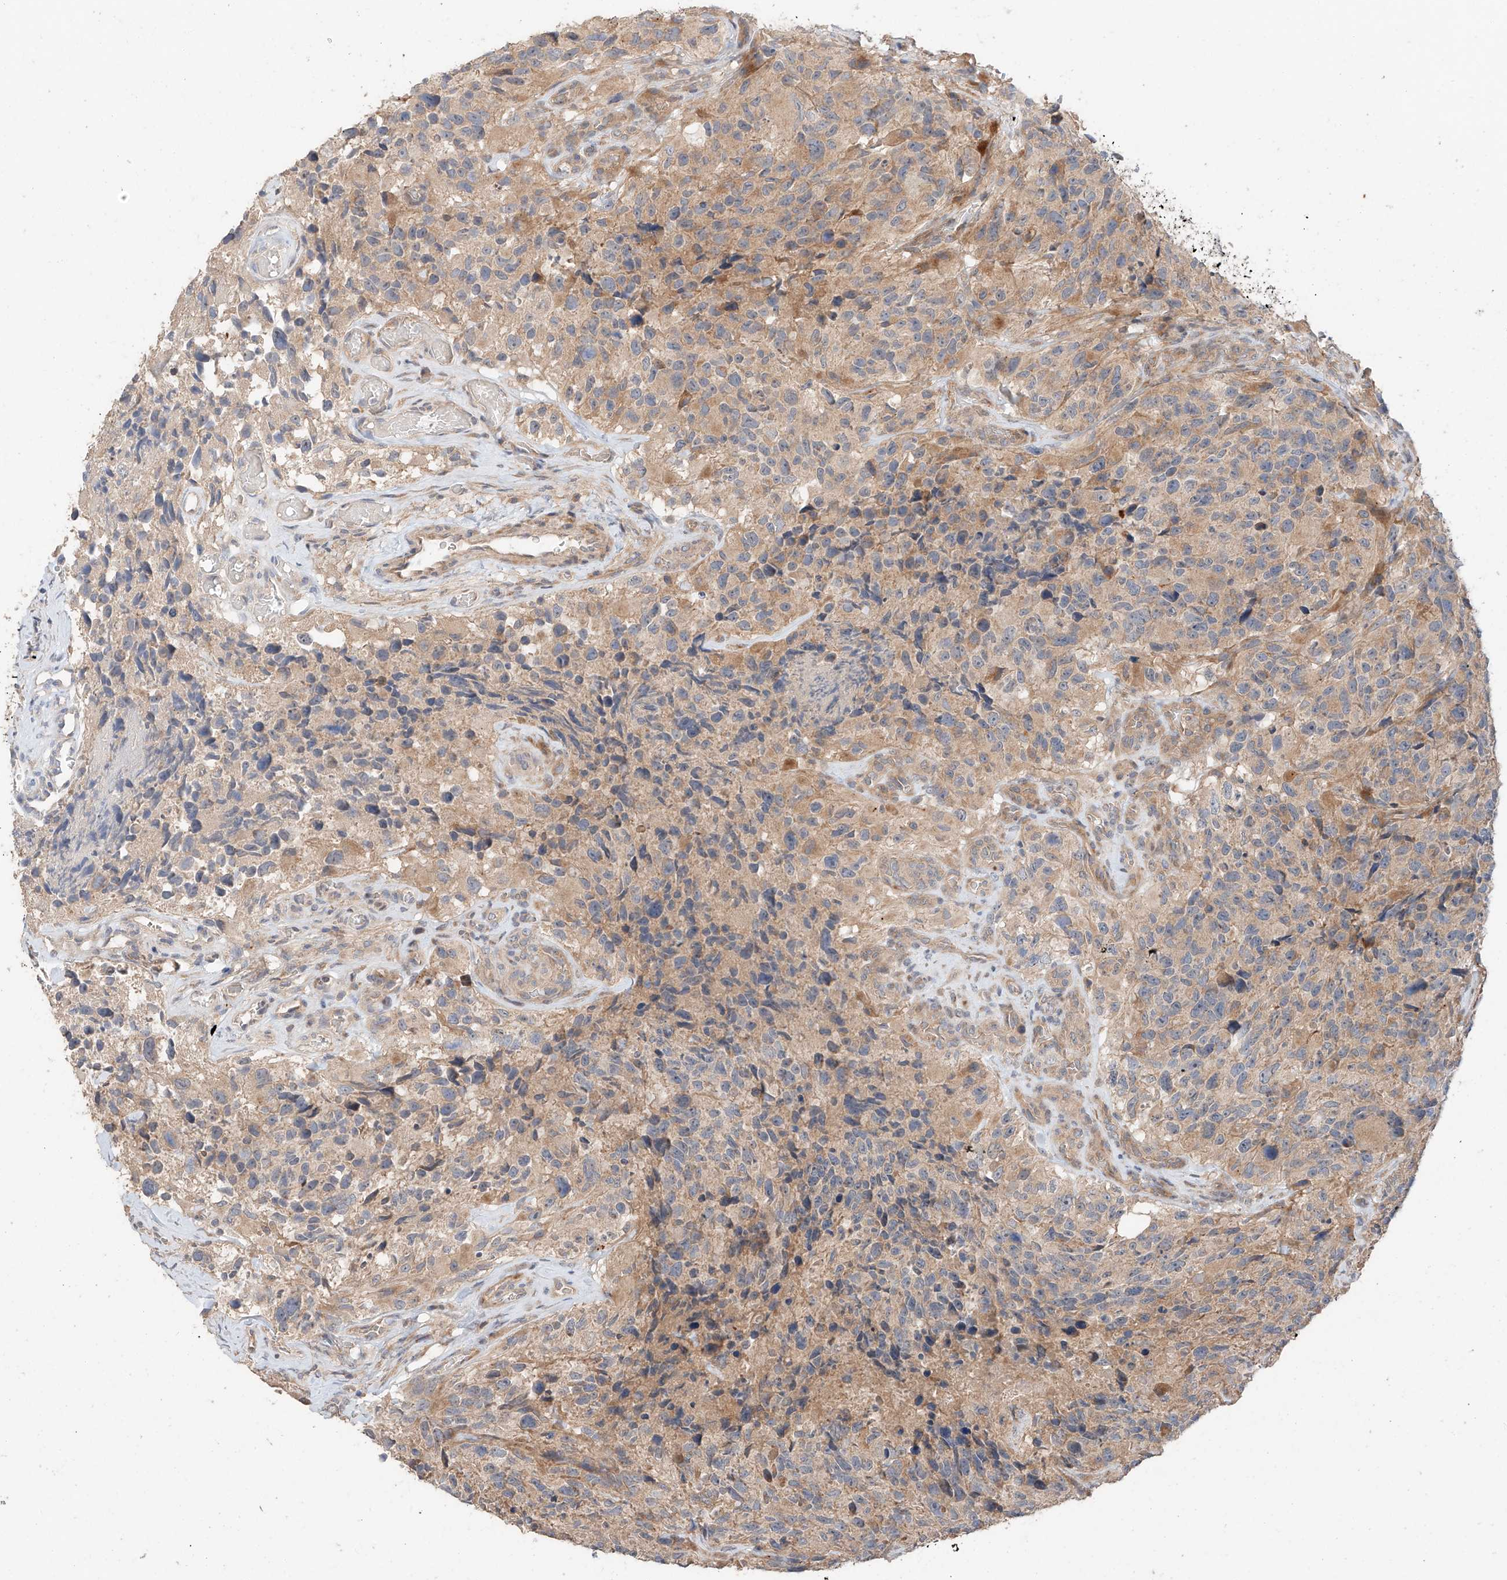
{"staining": {"intensity": "weak", "quantity": "25%-75%", "location": "cytoplasmic/membranous"}, "tissue": "glioma", "cell_type": "Tumor cells", "image_type": "cancer", "snomed": [{"axis": "morphology", "description": "Glioma, malignant, High grade"}, {"axis": "topography", "description": "Brain"}], "caption": "Immunohistochemistry (IHC) staining of malignant glioma (high-grade), which demonstrates low levels of weak cytoplasmic/membranous expression in approximately 25%-75% of tumor cells indicating weak cytoplasmic/membranous protein staining. The staining was performed using DAB (brown) for protein detection and nuclei were counterstained in hematoxylin (blue).", "gene": "XPNPEP1", "patient": {"sex": "male", "age": 69}}